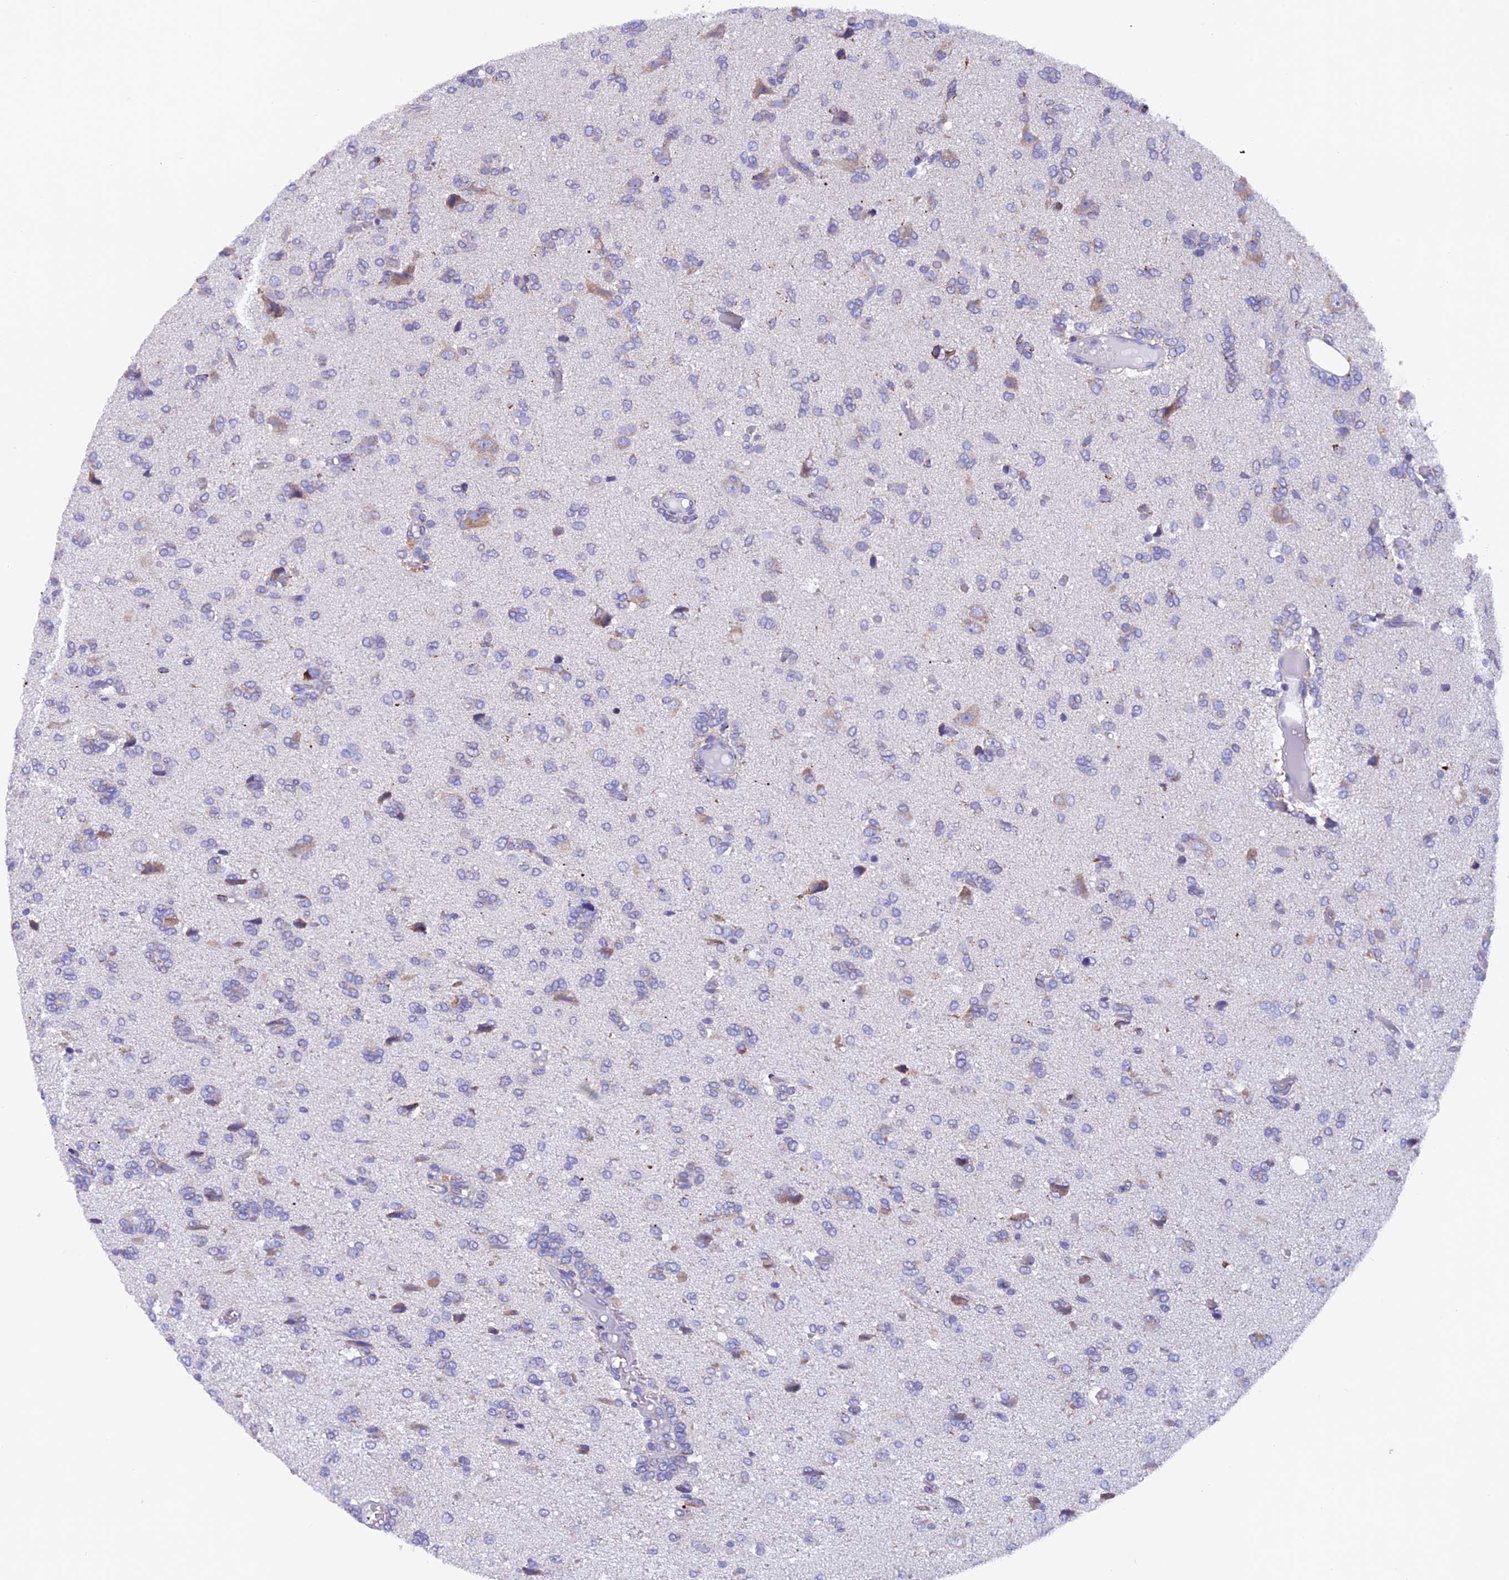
{"staining": {"intensity": "negative", "quantity": "none", "location": "none"}, "tissue": "glioma", "cell_type": "Tumor cells", "image_type": "cancer", "snomed": [{"axis": "morphology", "description": "Glioma, malignant, High grade"}, {"axis": "topography", "description": "Brain"}], "caption": "An IHC image of malignant high-grade glioma is shown. There is no staining in tumor cells of malignant high-grade glioma.", "gene": "SLC8B1", "patient": {"sex": "female", "age": 59}}